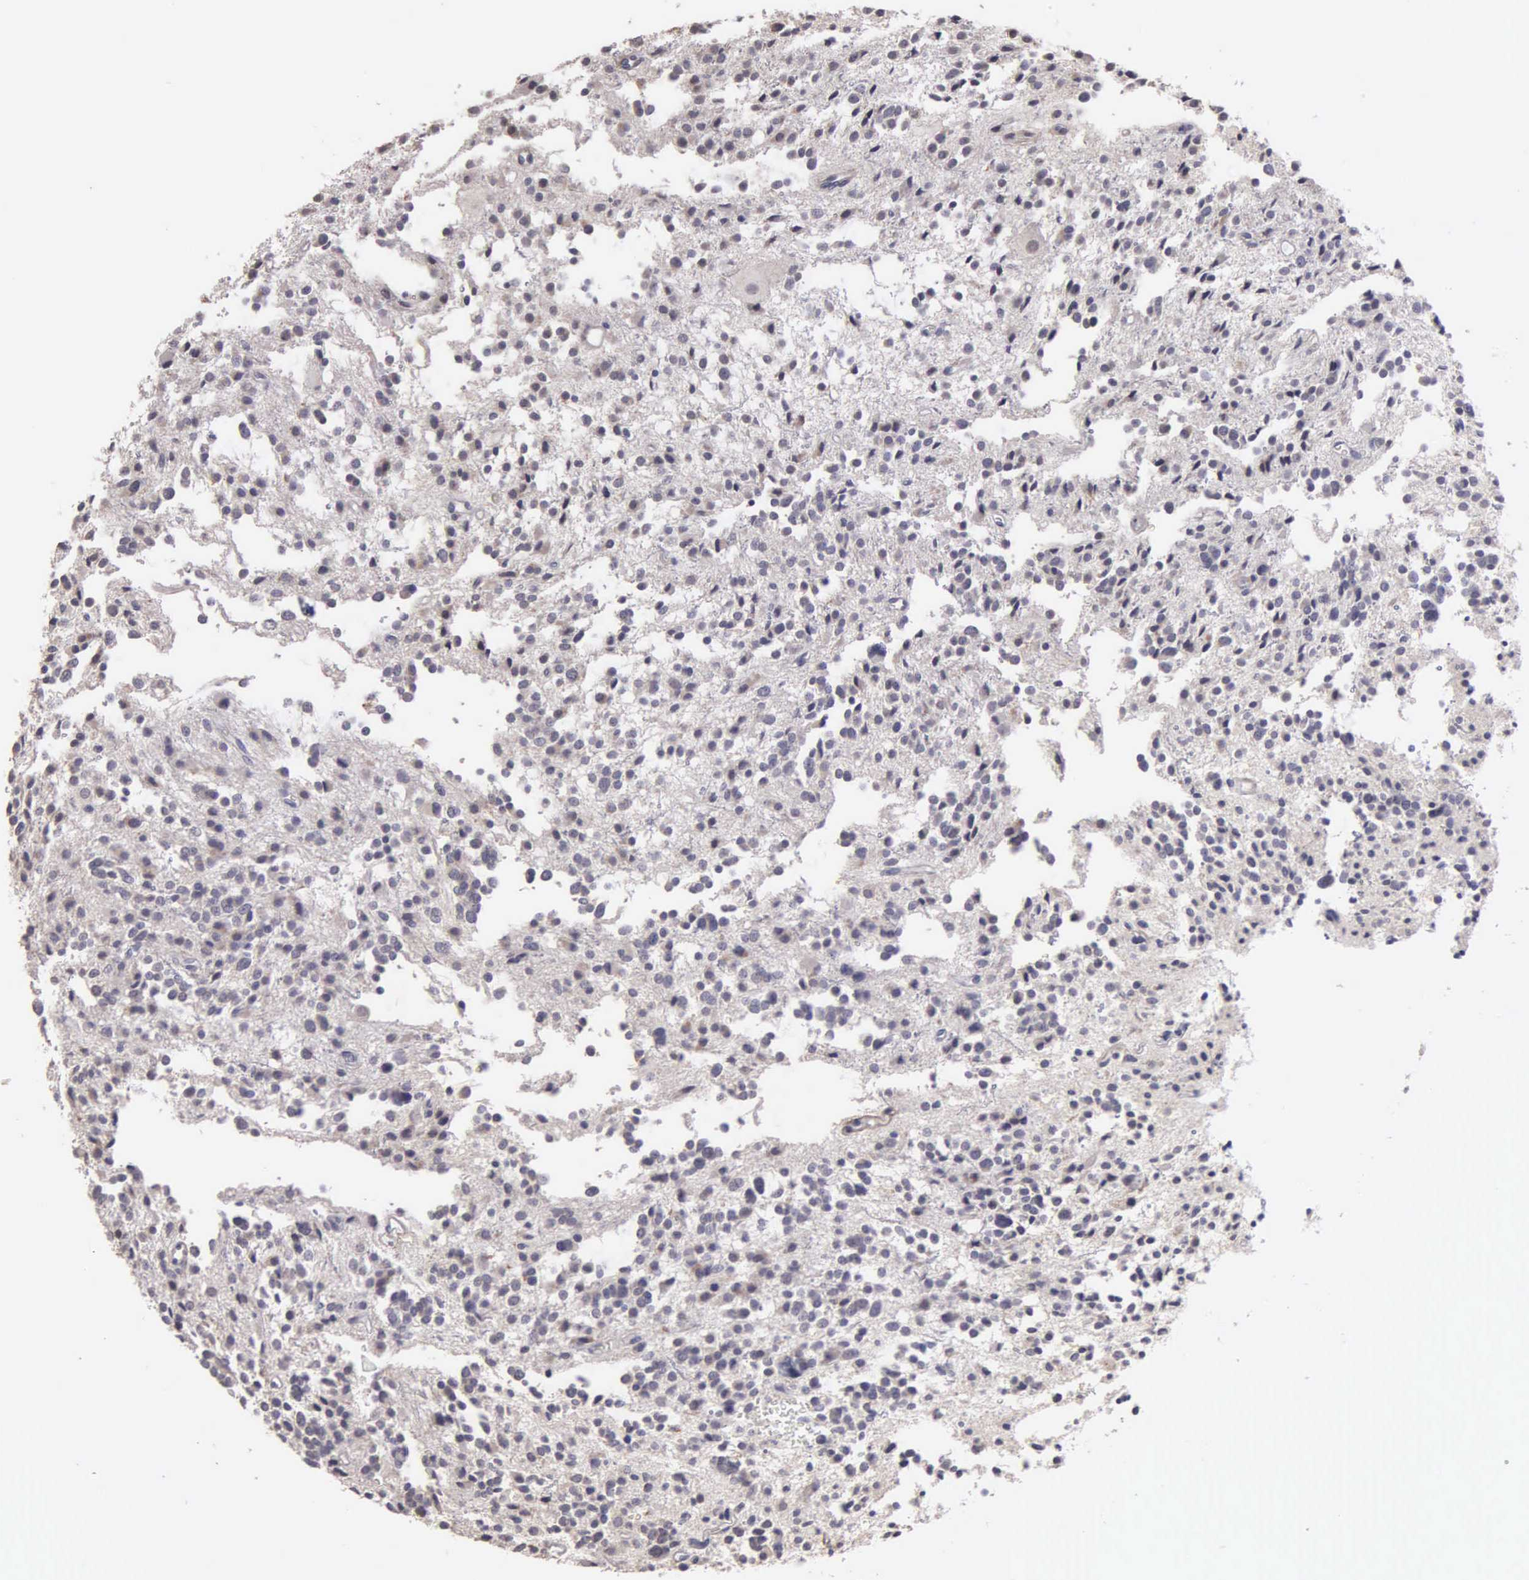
{"staining": {"intensity": "negative", "quantity": "none", "location": "none"}, "tissue": "glioma", "cell_type": "Tumor cells", "image_type": "cancer", "snomed": [{"axis": "morphology", "description": "Glioma, malignant, Low grade"}, {"axis": "topography", "description": "Brain"}], "caption": "IHC photomicrograph of neoplastic tissue: human malignant glioma (low-grade) stained with DAB exhibits no significant protein staining in tumor cells. Nuclei are stained in blue.", "gene": "BRD1", "patient": {"sex": "female", "age": 36}}